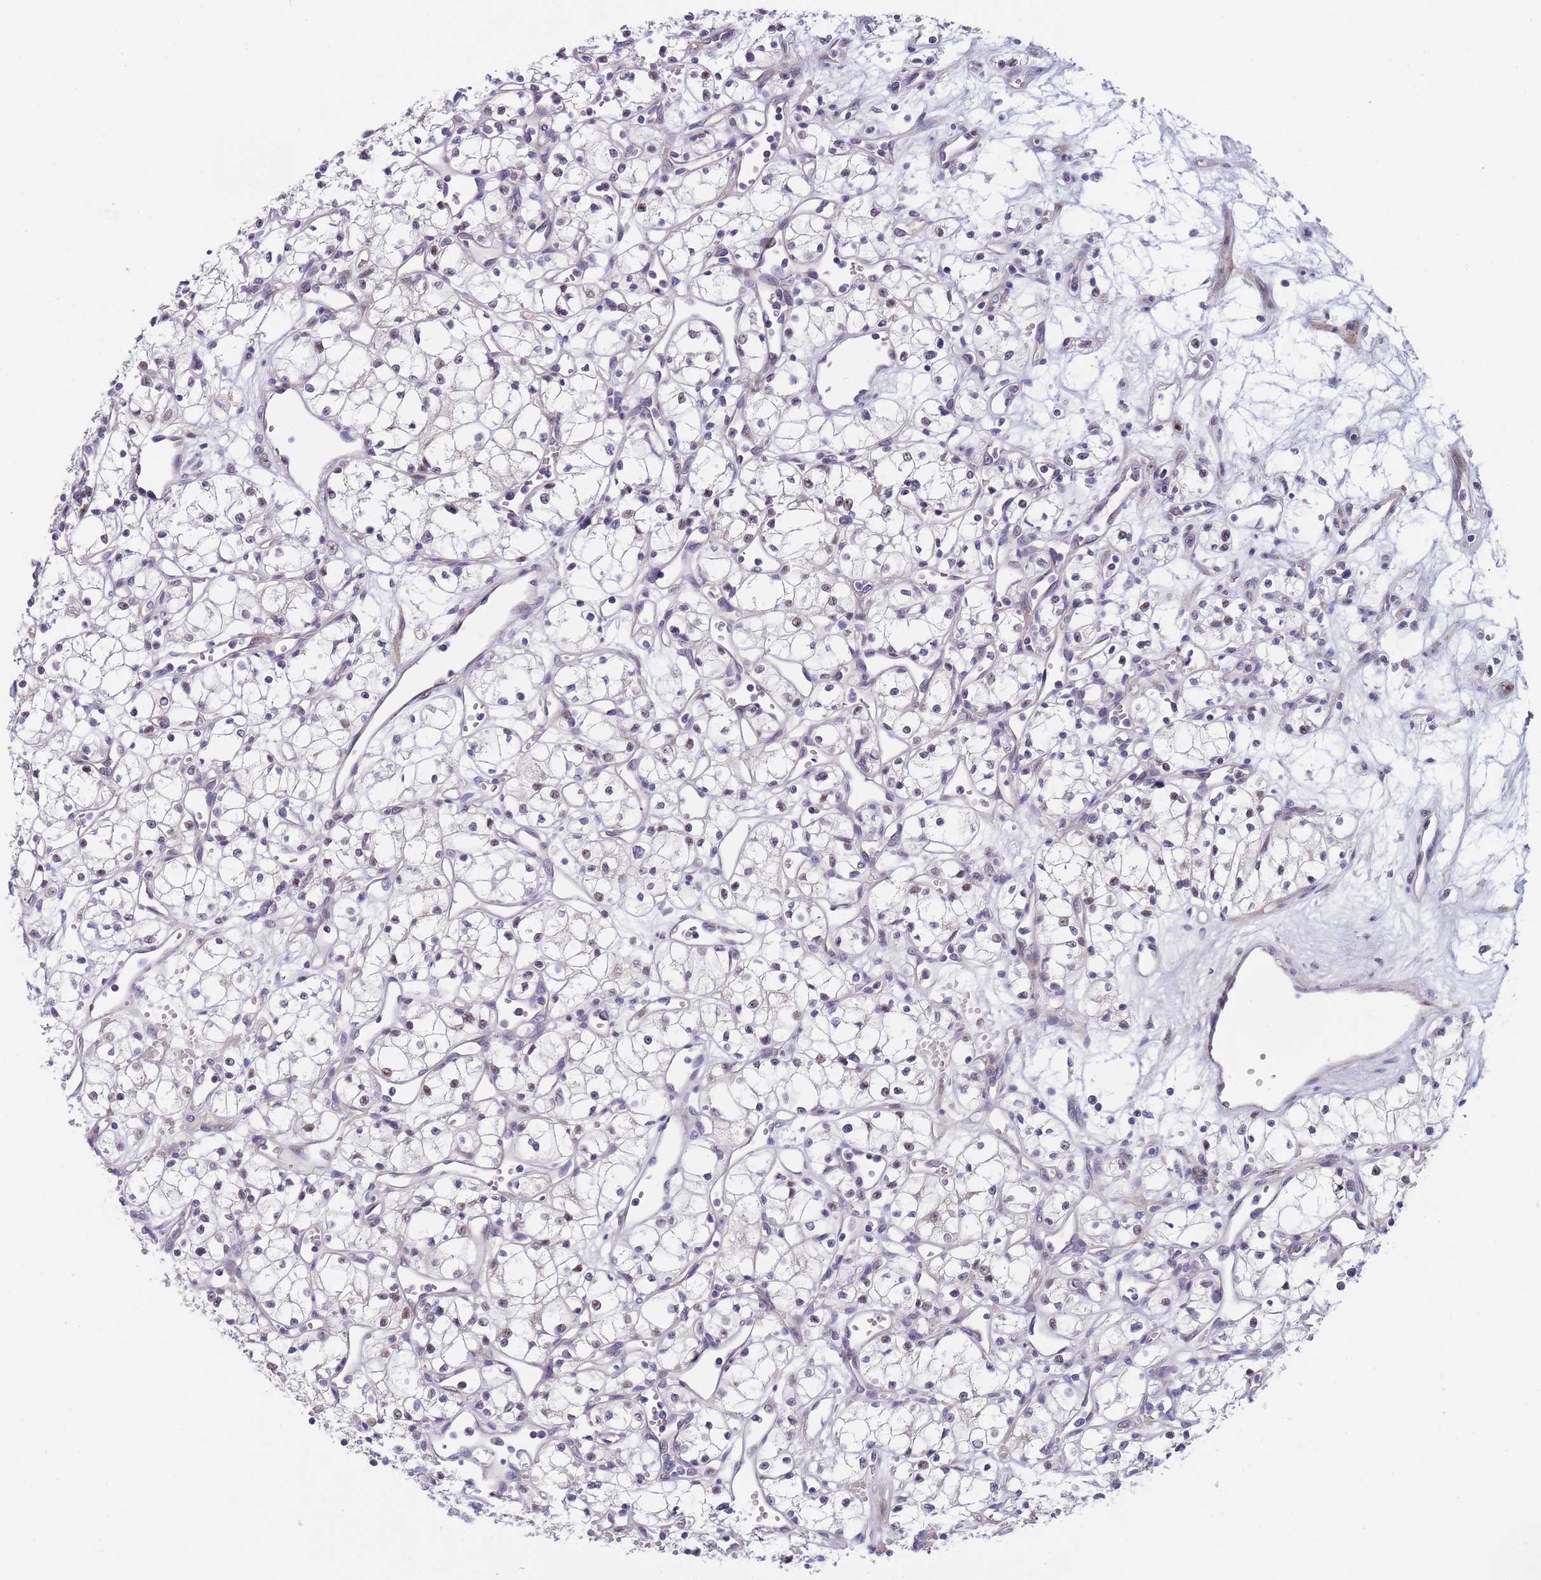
{"staining": {"intensity": "negative", "quantity": "none", "location": "none"}, "tissue": "renal cancer", "cell_type": "Tumor cells", "image_type": "cancer", "snomed": [{"axis": "morphology", "description": "Adenocarcinoma, NOS"}, {"axis": "topography", "description": "Kidney"}], "caption": "DAB immunohistochemical staining of renal adenocarcinoma demonstrates no significant expression in tumor cells.", "gene": "PLCL2", "patient": {"sex": "male", "age": 59}}